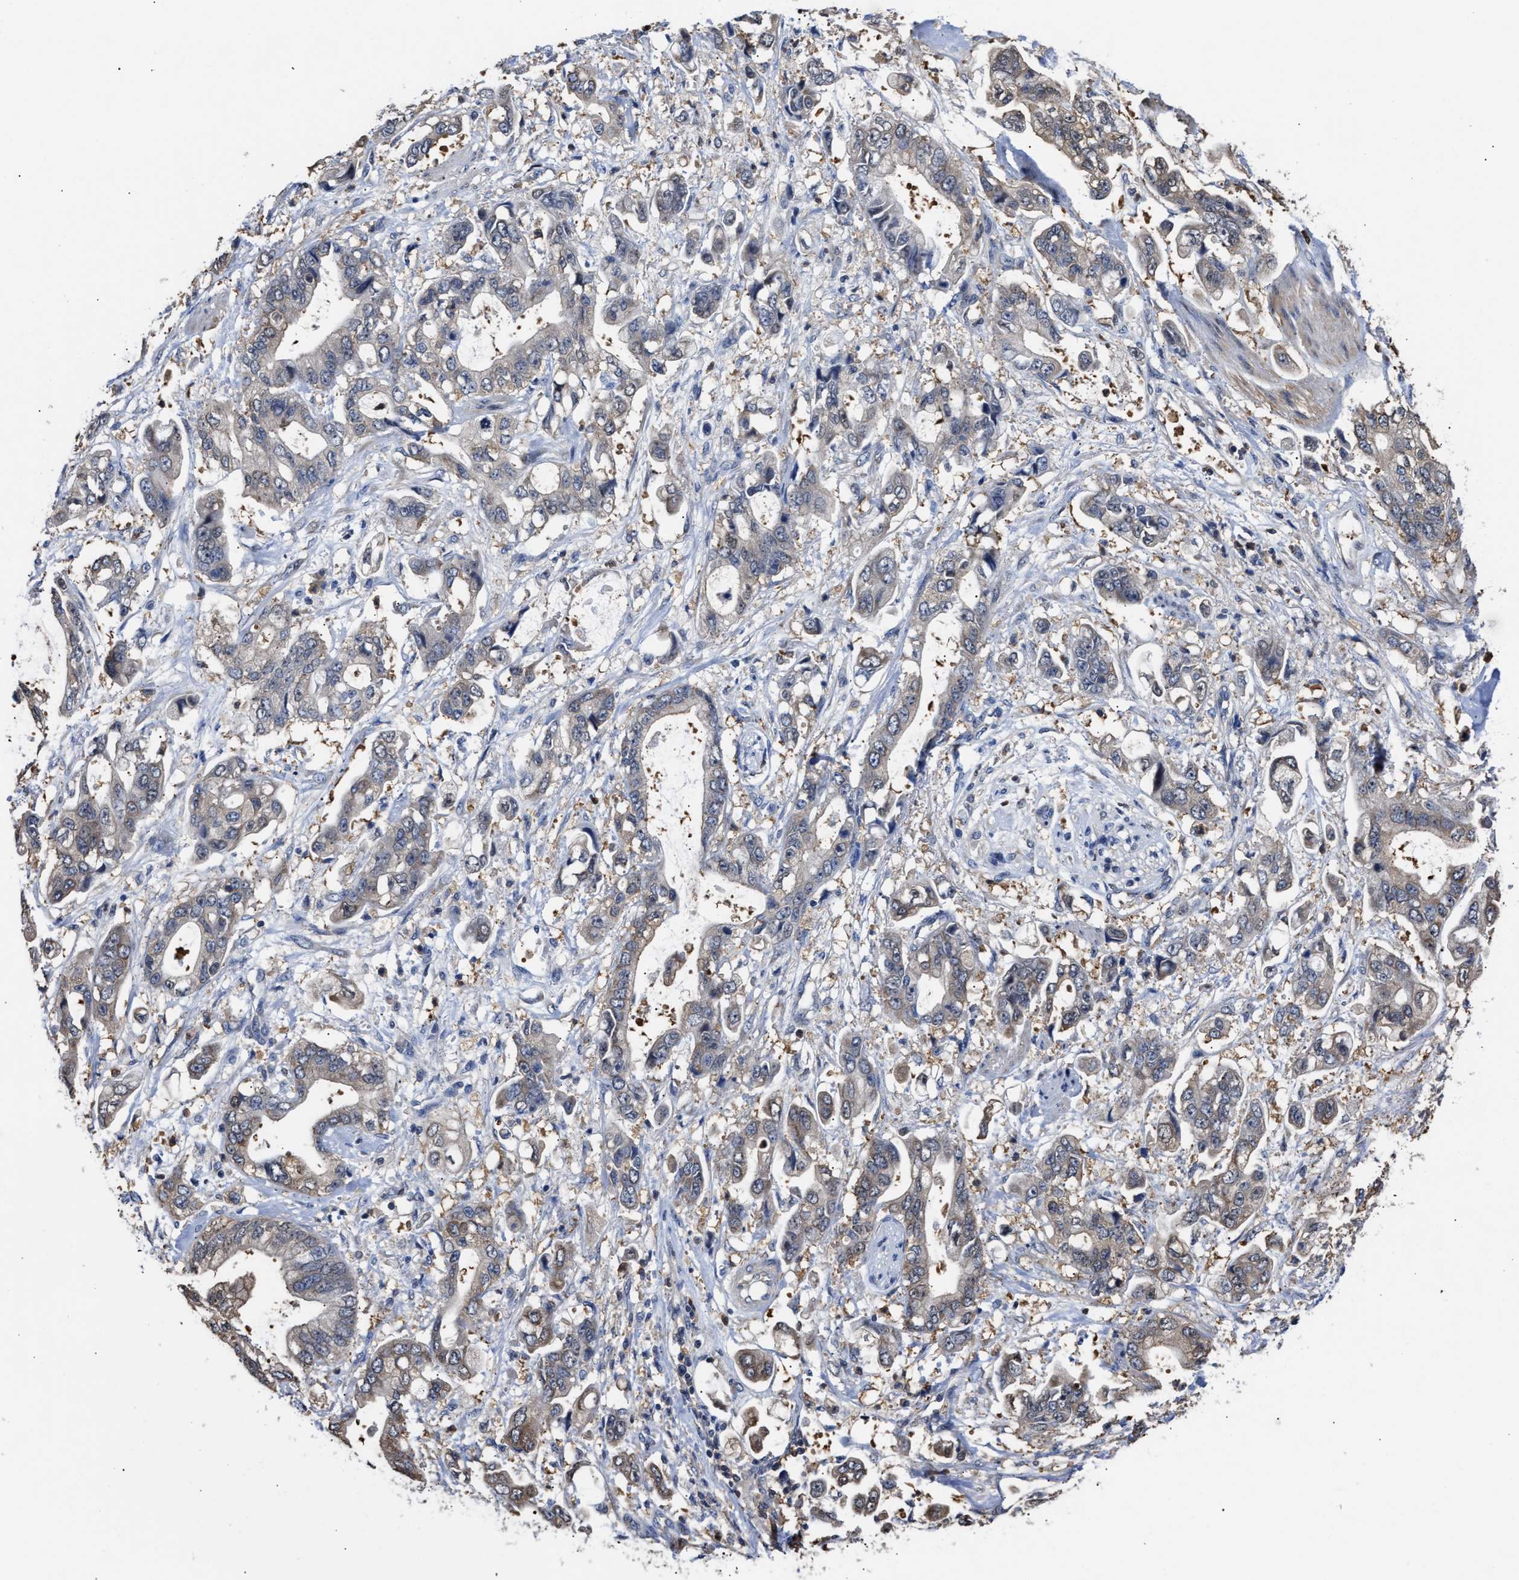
{"staining": {"intensity": "weak", "quantity": "<25%", "location": "cytoplasmic/membranous"}, "tissue": "stomach cancer", "cell_type": "Tumor cells", "image_type": "cancer", "snomed": [{"axis": "morphology", "description": "Normal tissue, NOS"}, {"axis": "morphology", "description": "Adenocarcinoma, NOS"}, {"axis": "topography", "description": "Stomach"}], "caption": "The histopathology image shows no staining of tumor cells in stomach cancer (adenocarcinoma). Nuclei are stained in blue.", "gene": "KLHDC1", "patient": {"sex": "male", "age": 62}}